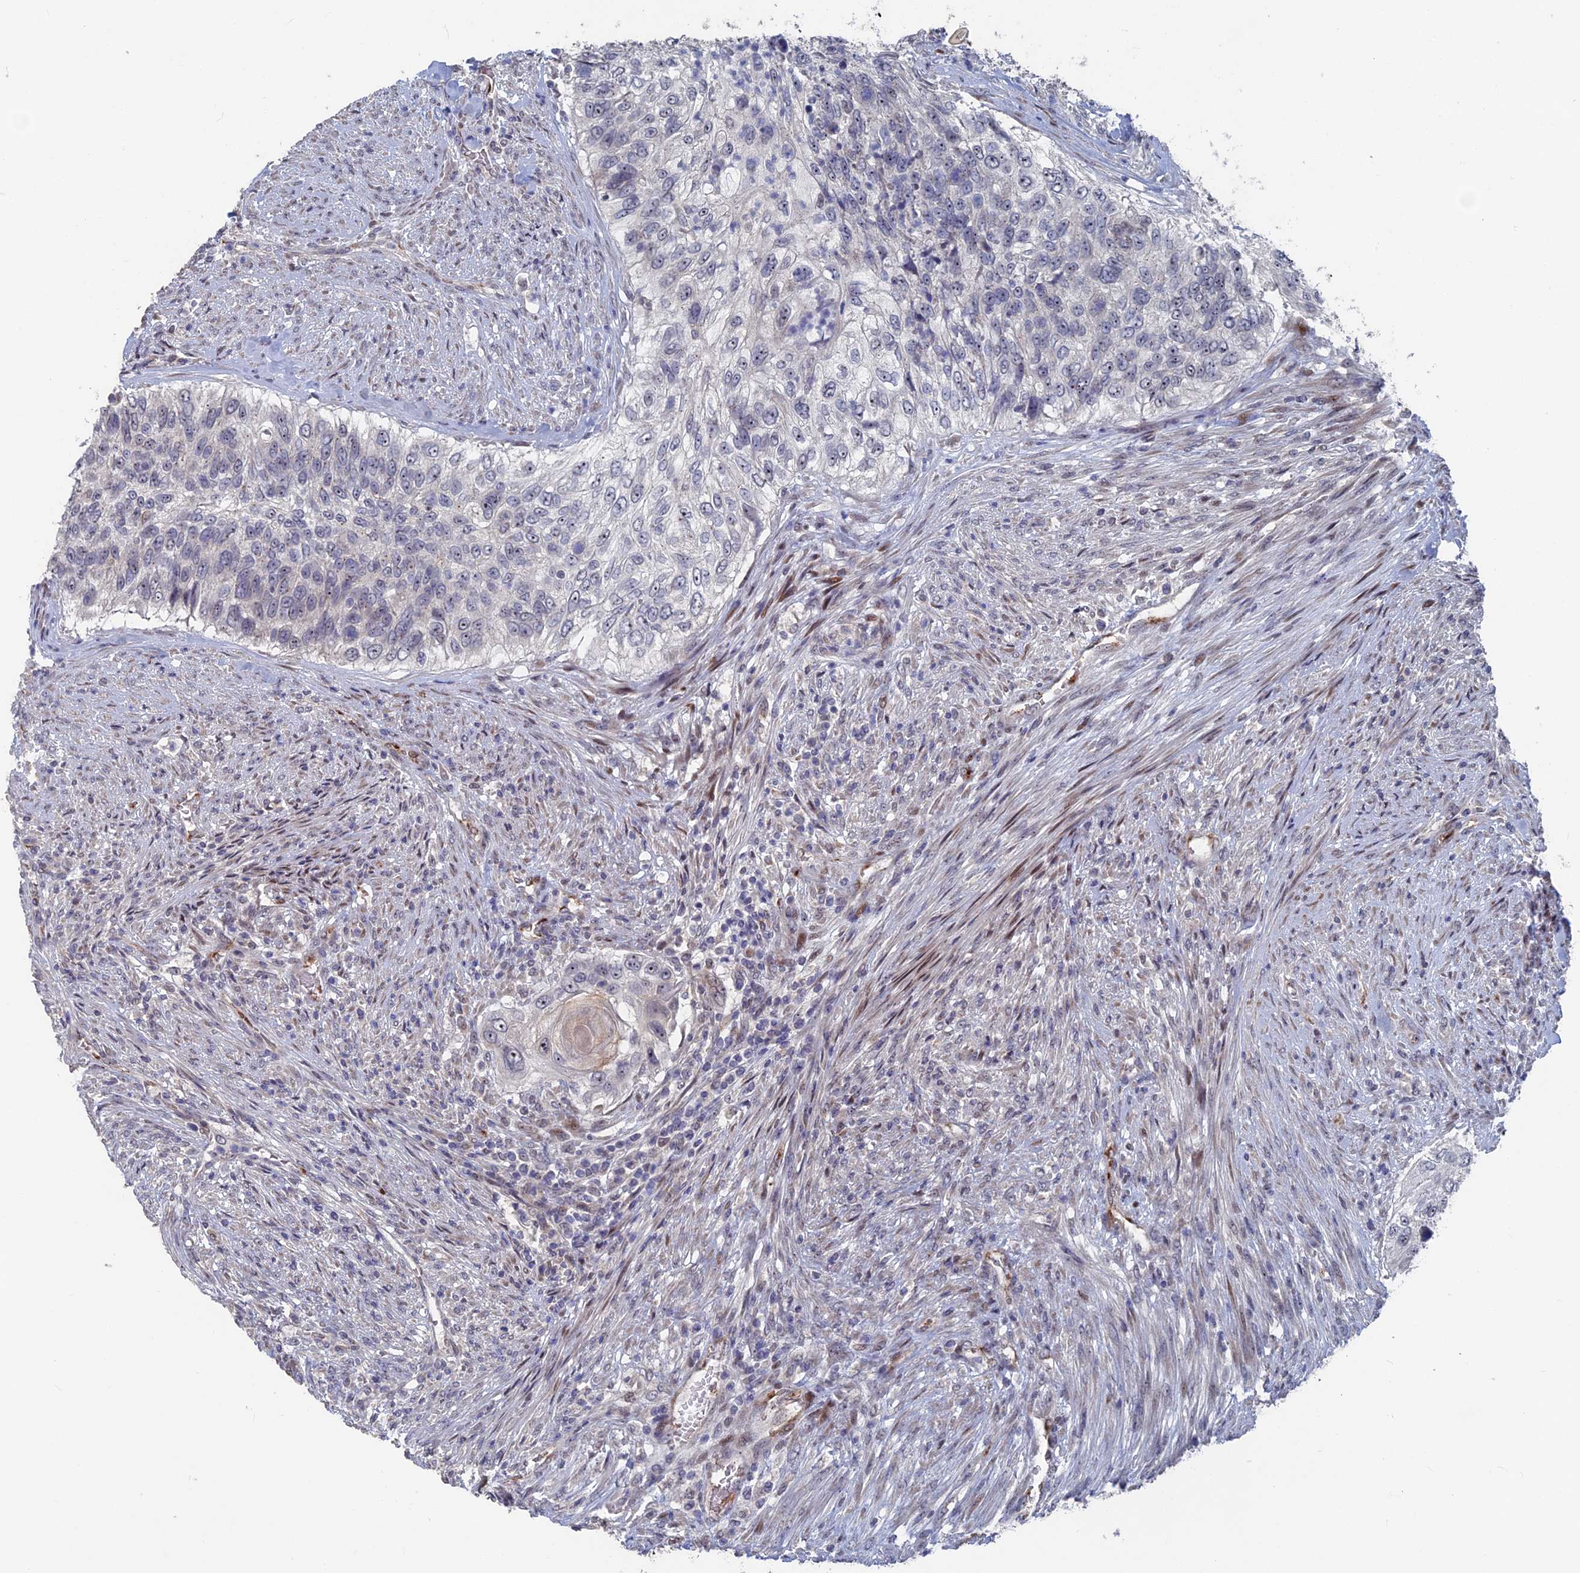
{"staining": {"intensity": "negative", "quantity": "none", "location": "none"}, "tissue": "urothelial cancer", "cell_type": "Tumor cells", "image_type": "cancer", "snomed": [{"axis": "morphology", "description": "Urothelial carcinoma, High grade"}, {"axis": "topography", "description": "Urinary bladder"}], "caption": "Tumor cells are negative for brown protein staining in urothelial cancer.", "gene": "SH3D21", "patient": {"sex": "female", "age": 60}}